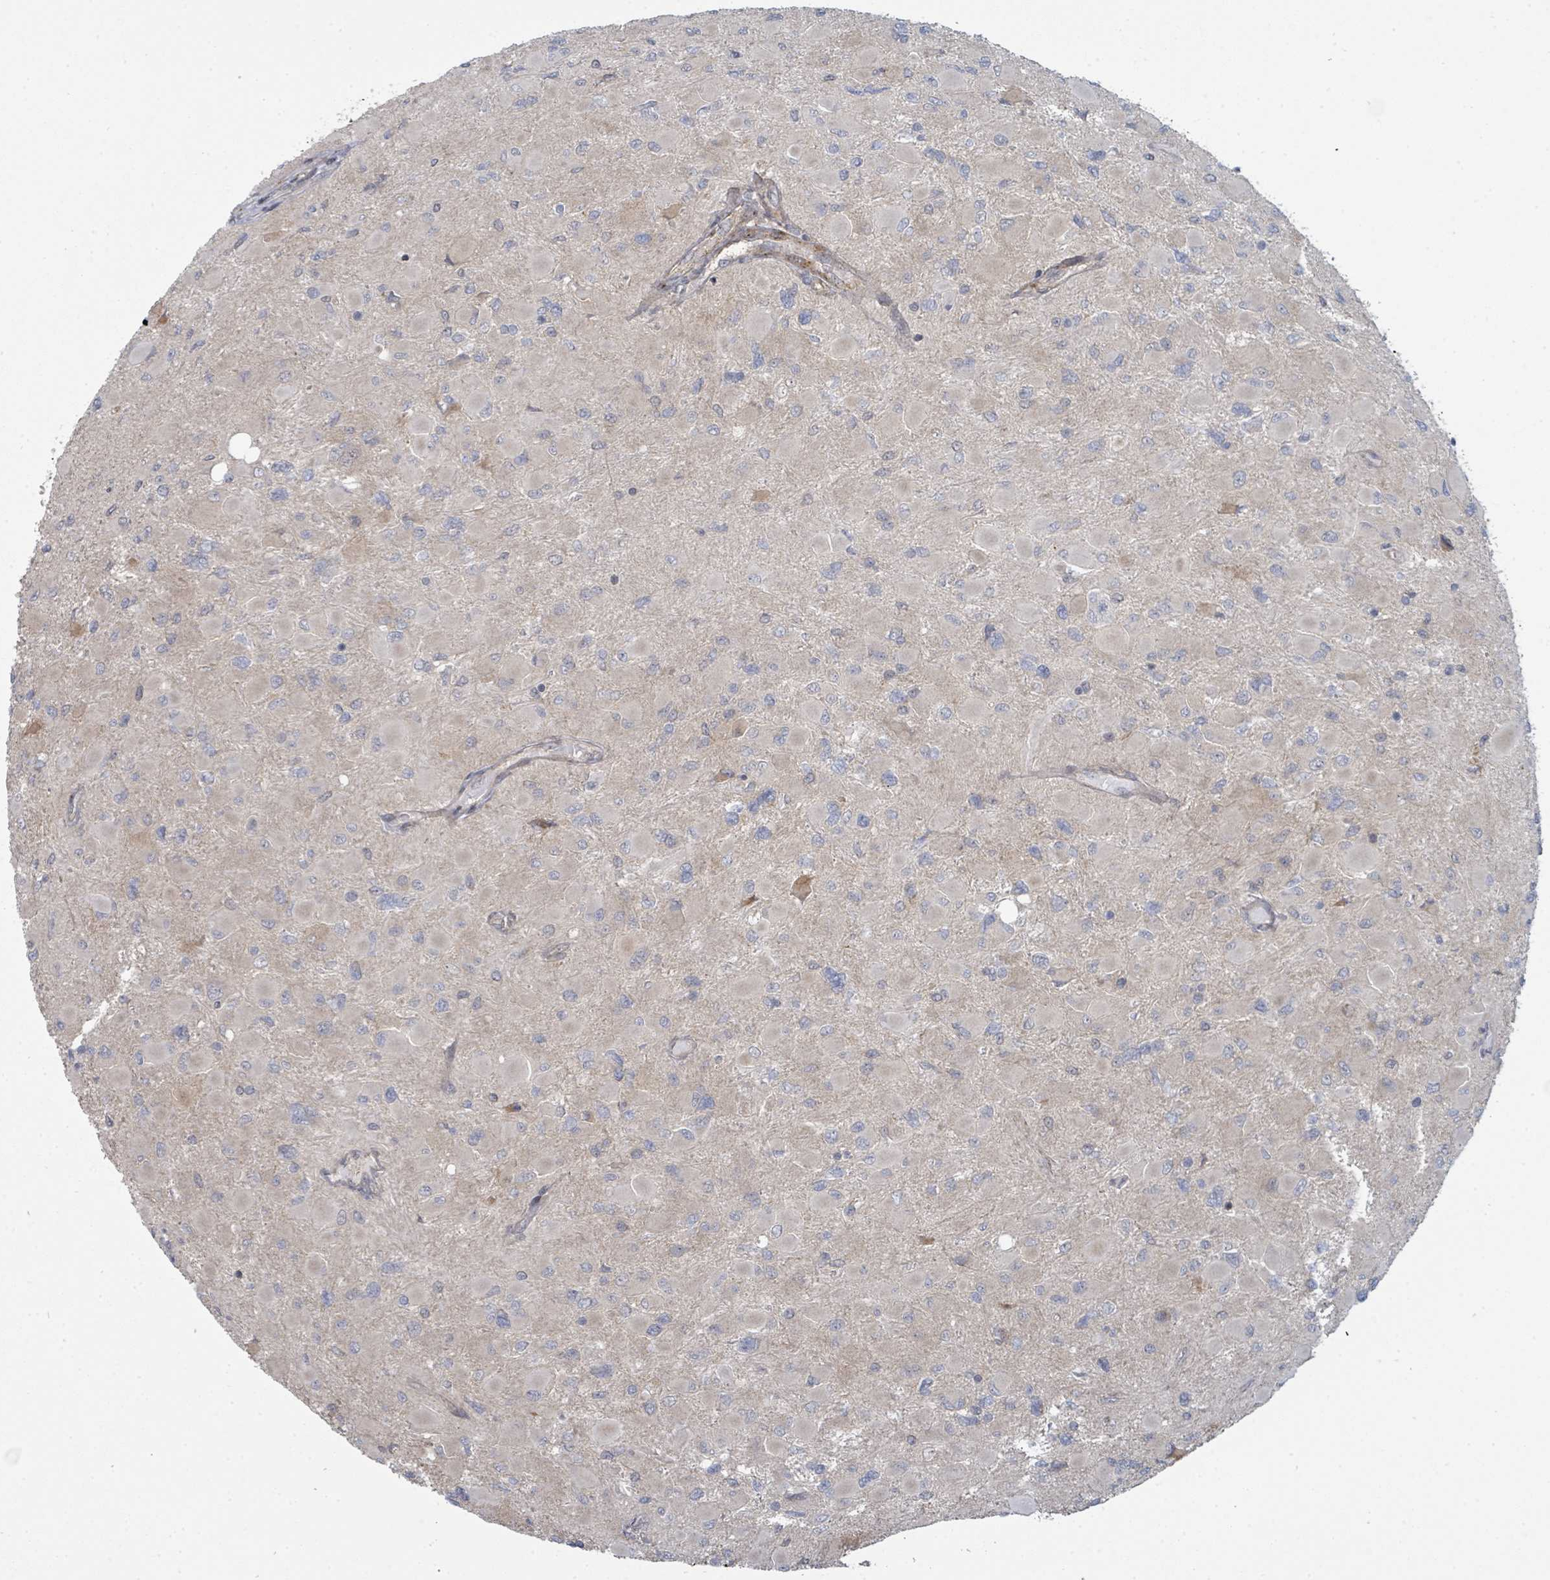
{"staining": {"intensity": "negative", "quantity": "none", "location": "none"}, "tissue": "glioma", "cell_type": "Tumor cells", "image_type": "cancer", "snomed": [{"axis": "morphology", "description": "Glioma, malignant, High grade"}, {"axis": "topography", "description": "Cerebral cortex"}], "caption": "Protein analysis of malignant glioma (high-grade) shows no significant staining in tumor cells. The staining is performed using DAB (3,3'-diaminobenzidine) brown chromogen with nuclei counter-stained in using hematoxylin.", "gene": "PSMG2", "patient": {"sex": "female", "age": 36}}